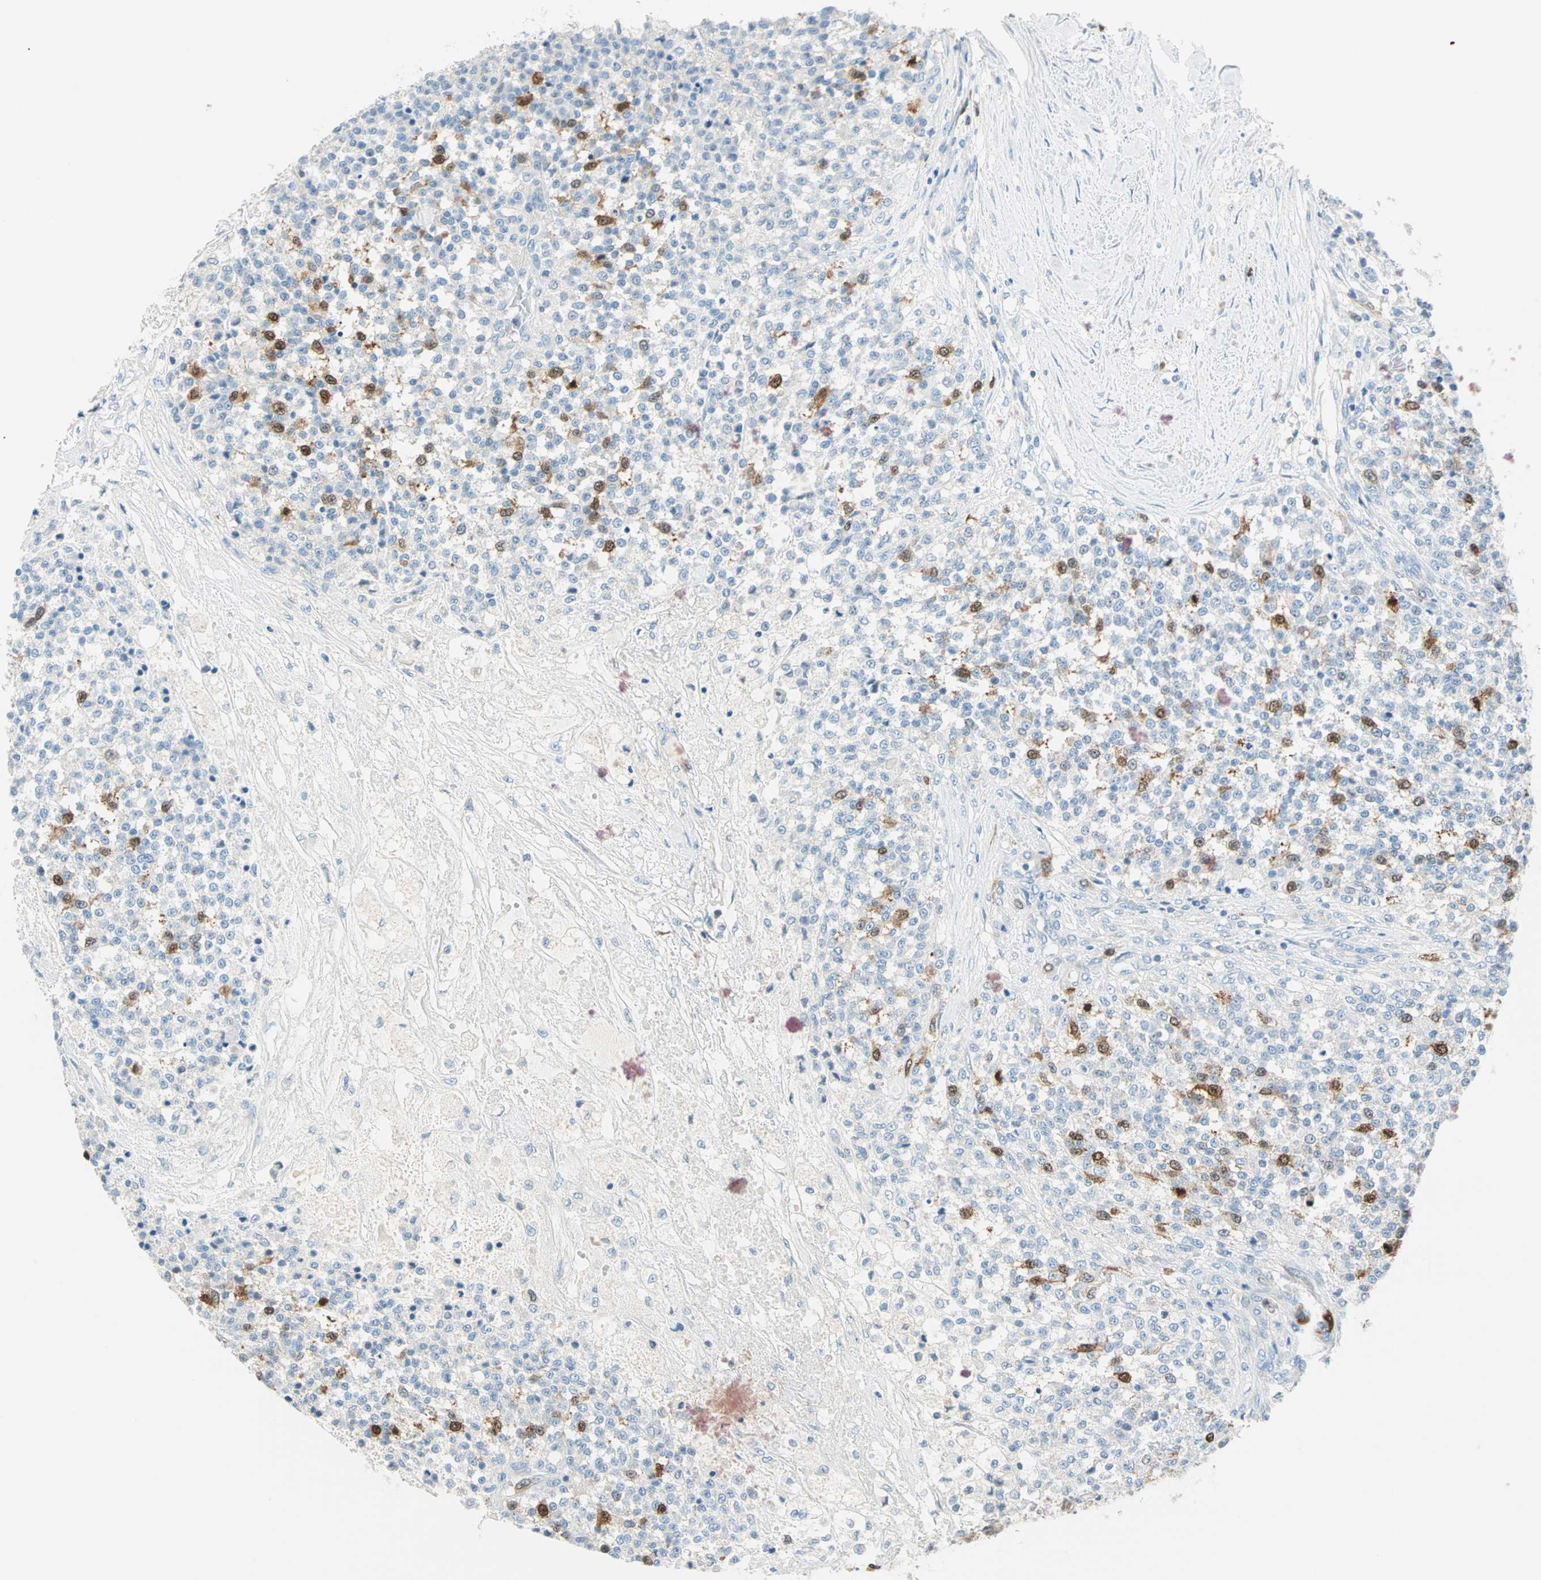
{"staining": {"intensity": "moderate", "quantity": "25%-75%", "location": "cytoplasmic/membranous,nuclear"}, "tissue": "testis cancer", "cell_type": "Tumor cells", "image_type": "cancer", "snomed": [{"axis": "morphology", "description": "Seminoma, NOS"}, {"axis": "topography", "description": "Testis"}], "caption": "Human testis seminoma stained with a protein marker reveals moderate staining in tumor cells.", "gene": "PTTG1", "patient": {"sex": "male", "age": 59}}